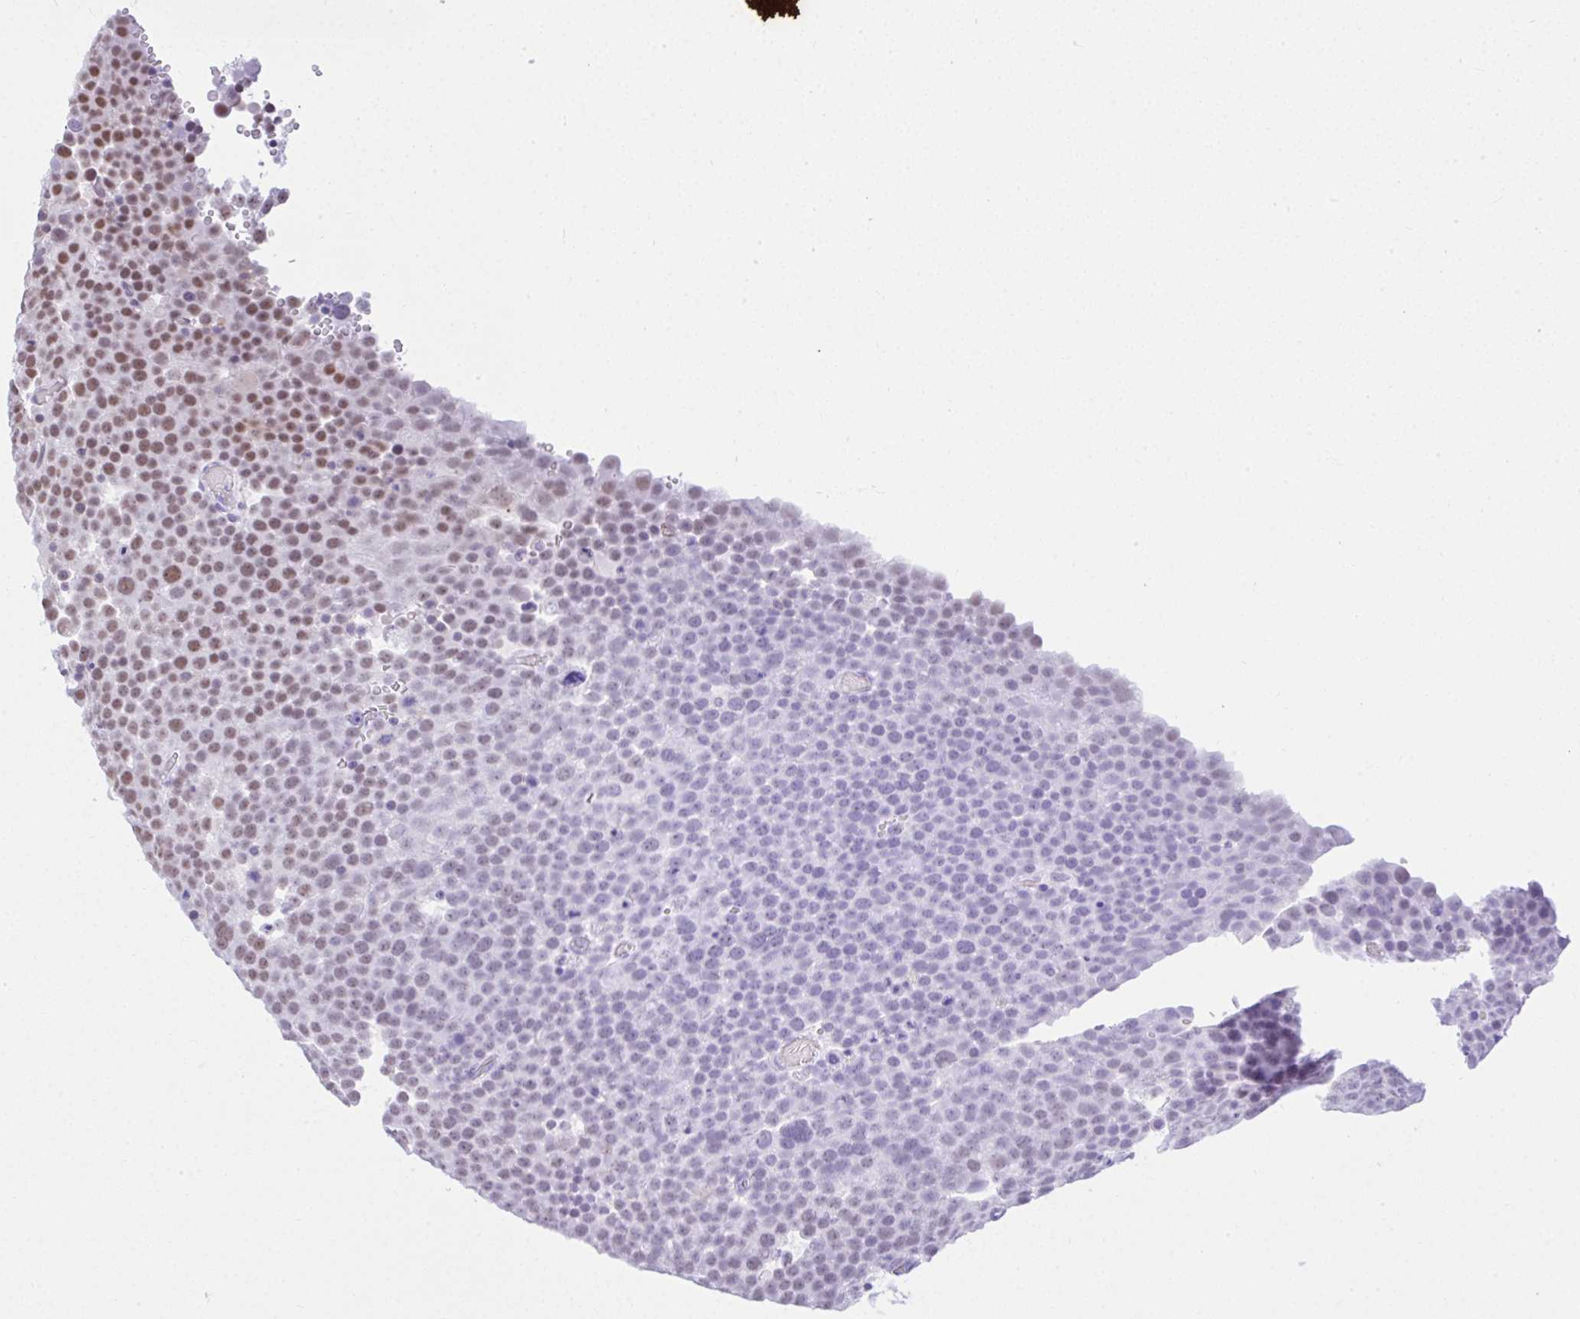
{"staining": {"intensity": "strong", "quantity": "25%-75%", "location": "nuclear"}, "tissue": "testis cancer", "cell_type": "Tumor cells", "image_type": "cancer", "snomed": [{"axis": "morphology", "description": "Seminoma, NOS"}, {"axis": "topography", "description": "Testis"}], "caption": "Tumor cells reveal high levels of strong nuclear expression in about 25%-75% of cells in human testis cancer.", "gene": "CCDC12", "patient": {"sex": "male", "age": 71}}